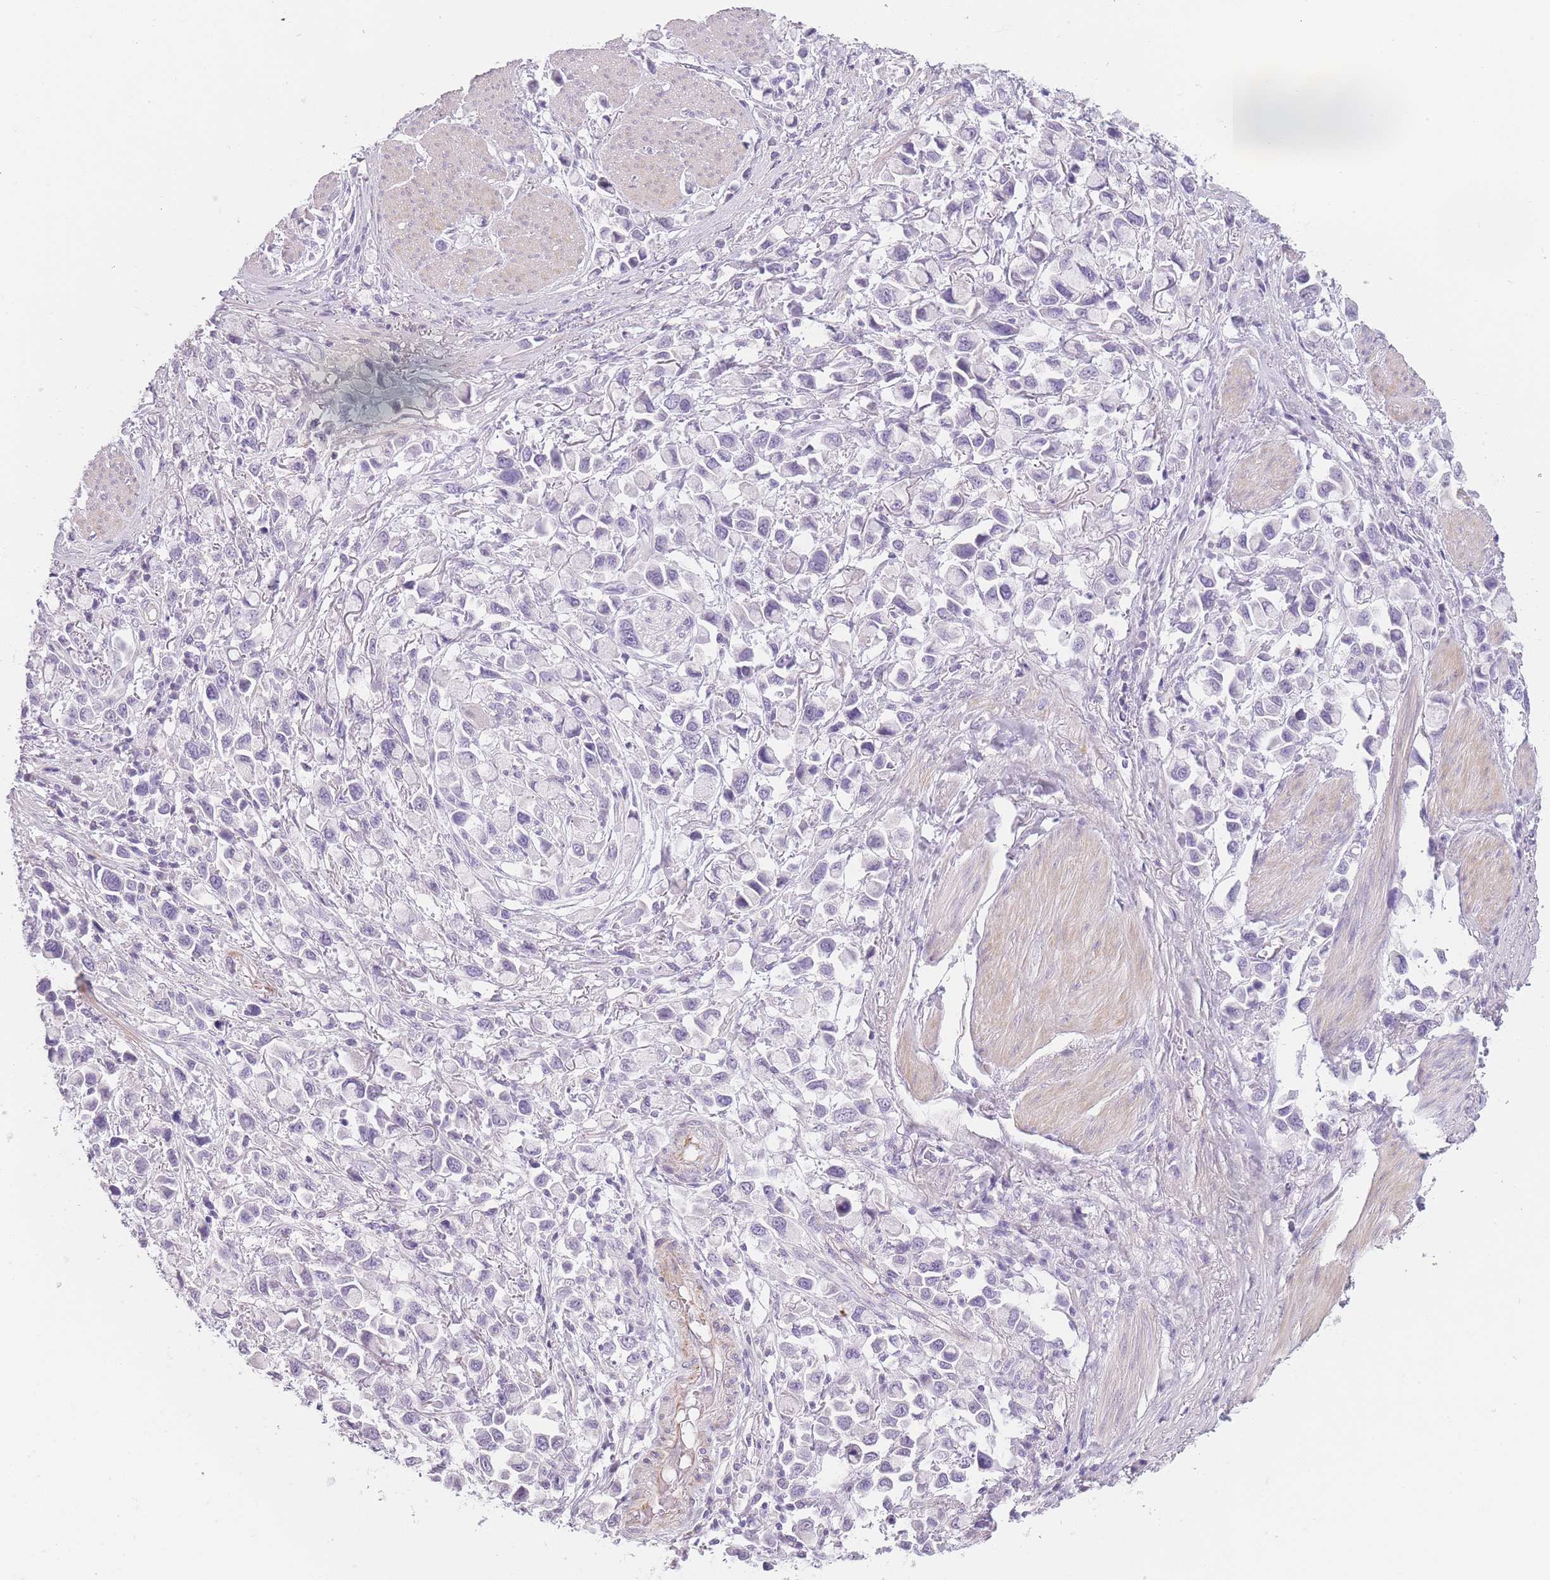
{"staining": {"intensity": "negative", "quantity": "none", "location": "none"}, "tissue": "stomach cancer", "cell_type": "Tumor cells", "image_type": "cancer", "snomed": [{"axis": "morphology", "description": "Adenocarcinoma, NOS"}, {"axis": "topography", "description": "Stomach"}], "caption": "Tumor cells show no significant expression in stomach cancer (adenocarcinoma). (Stains: DAB immunohistochemistry (IHC) with hematoxylin counter stain, Microscopy: brightfield microscopy at high magnification).", "gene": "TMEM236", "patient": {"sex": "female", "age": 81}}